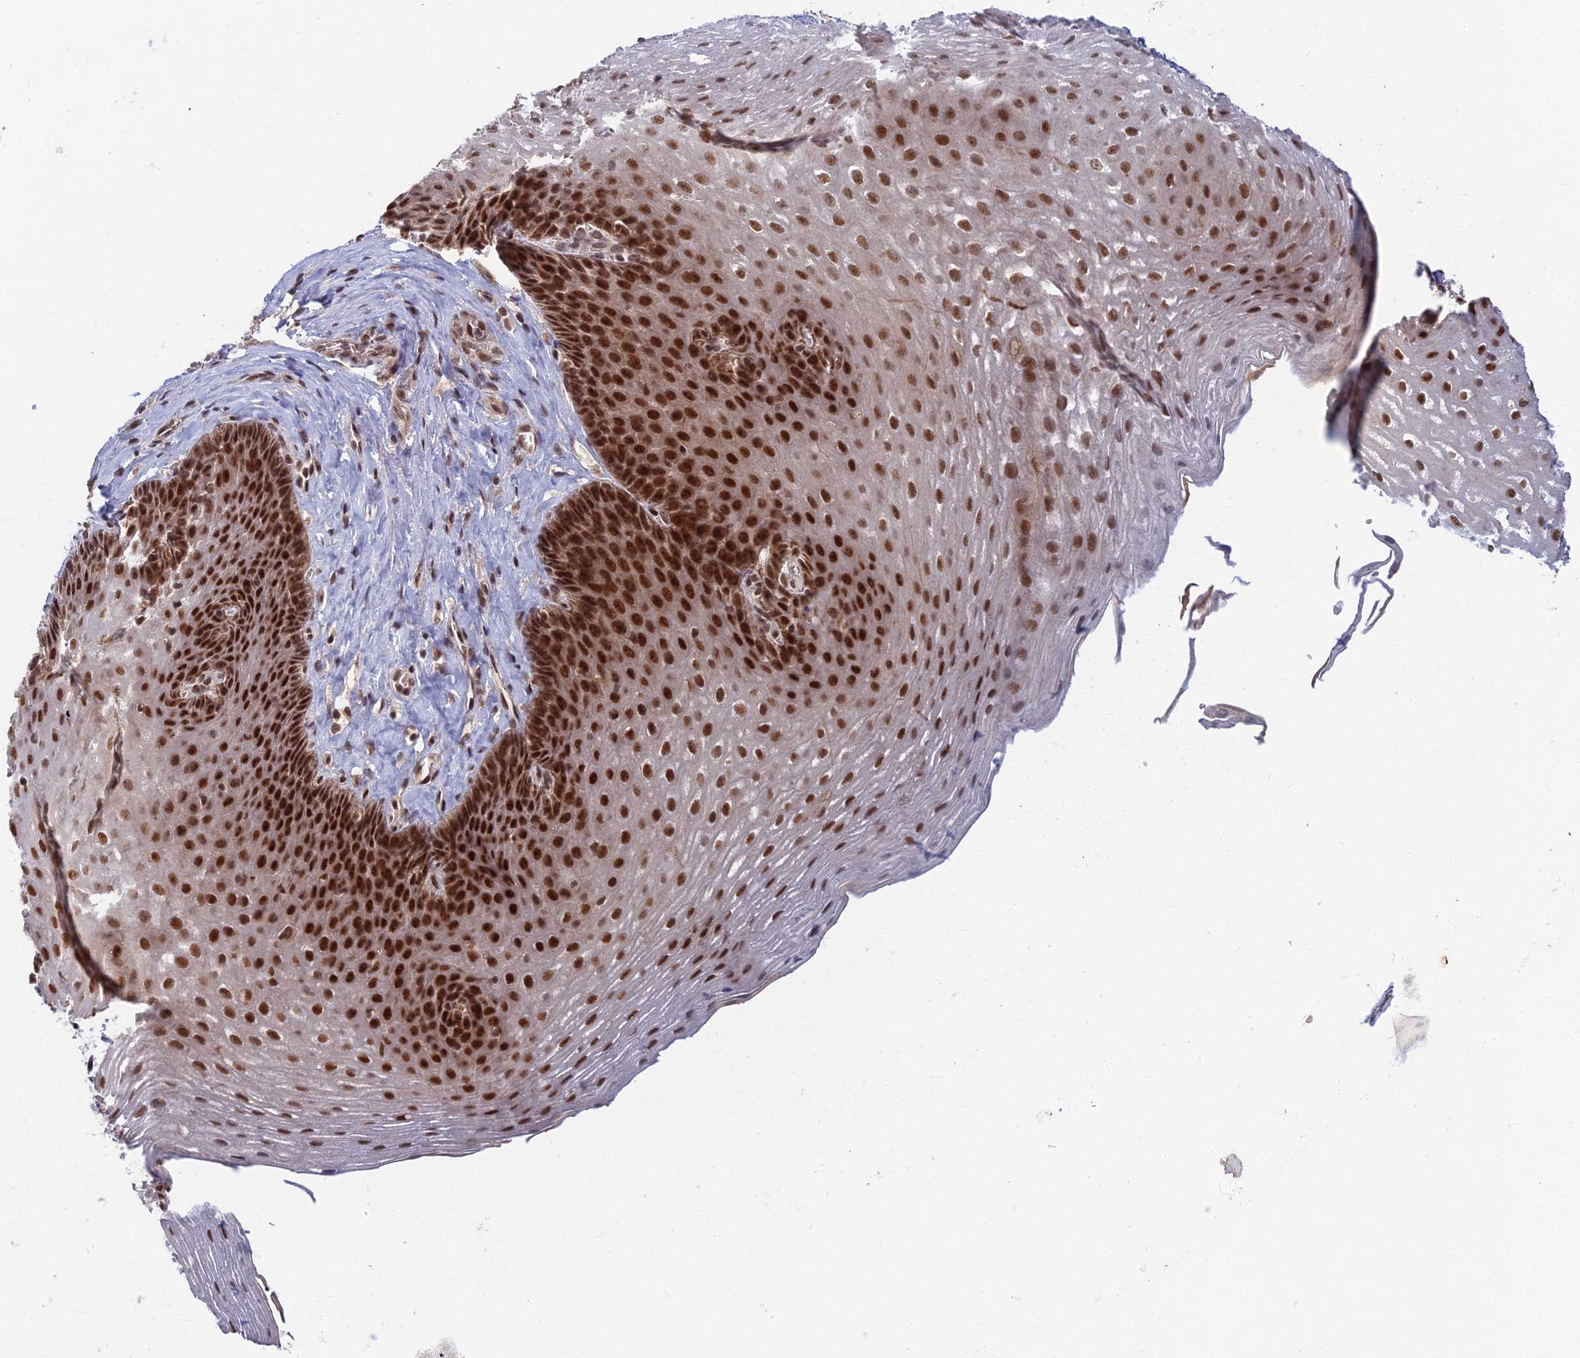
{"staining": {"intensity": "strong", "quantity": ">75%", "location": "nuclear"}, "tissue": "esophagus", "cell_type": "Squamous epithelial cells", "image_type": "normal", "snomed": [{"axis": "morphology", "description": "Normal tissue, NOS"}, {"axis": "topography", "description": "Esophagus"}], "caption": "Esophagus was stained to show a protein in brown. There is high levels of strong nuclear positivity in approximately >75% of squamous epithelial cells. The staining was performed using DAB, with brown indicating positive protein expression. Nuclei are stained blue with hematoxylin.", "gene": "TCEA2", "patient": {"sex": "female", "age": 66}}